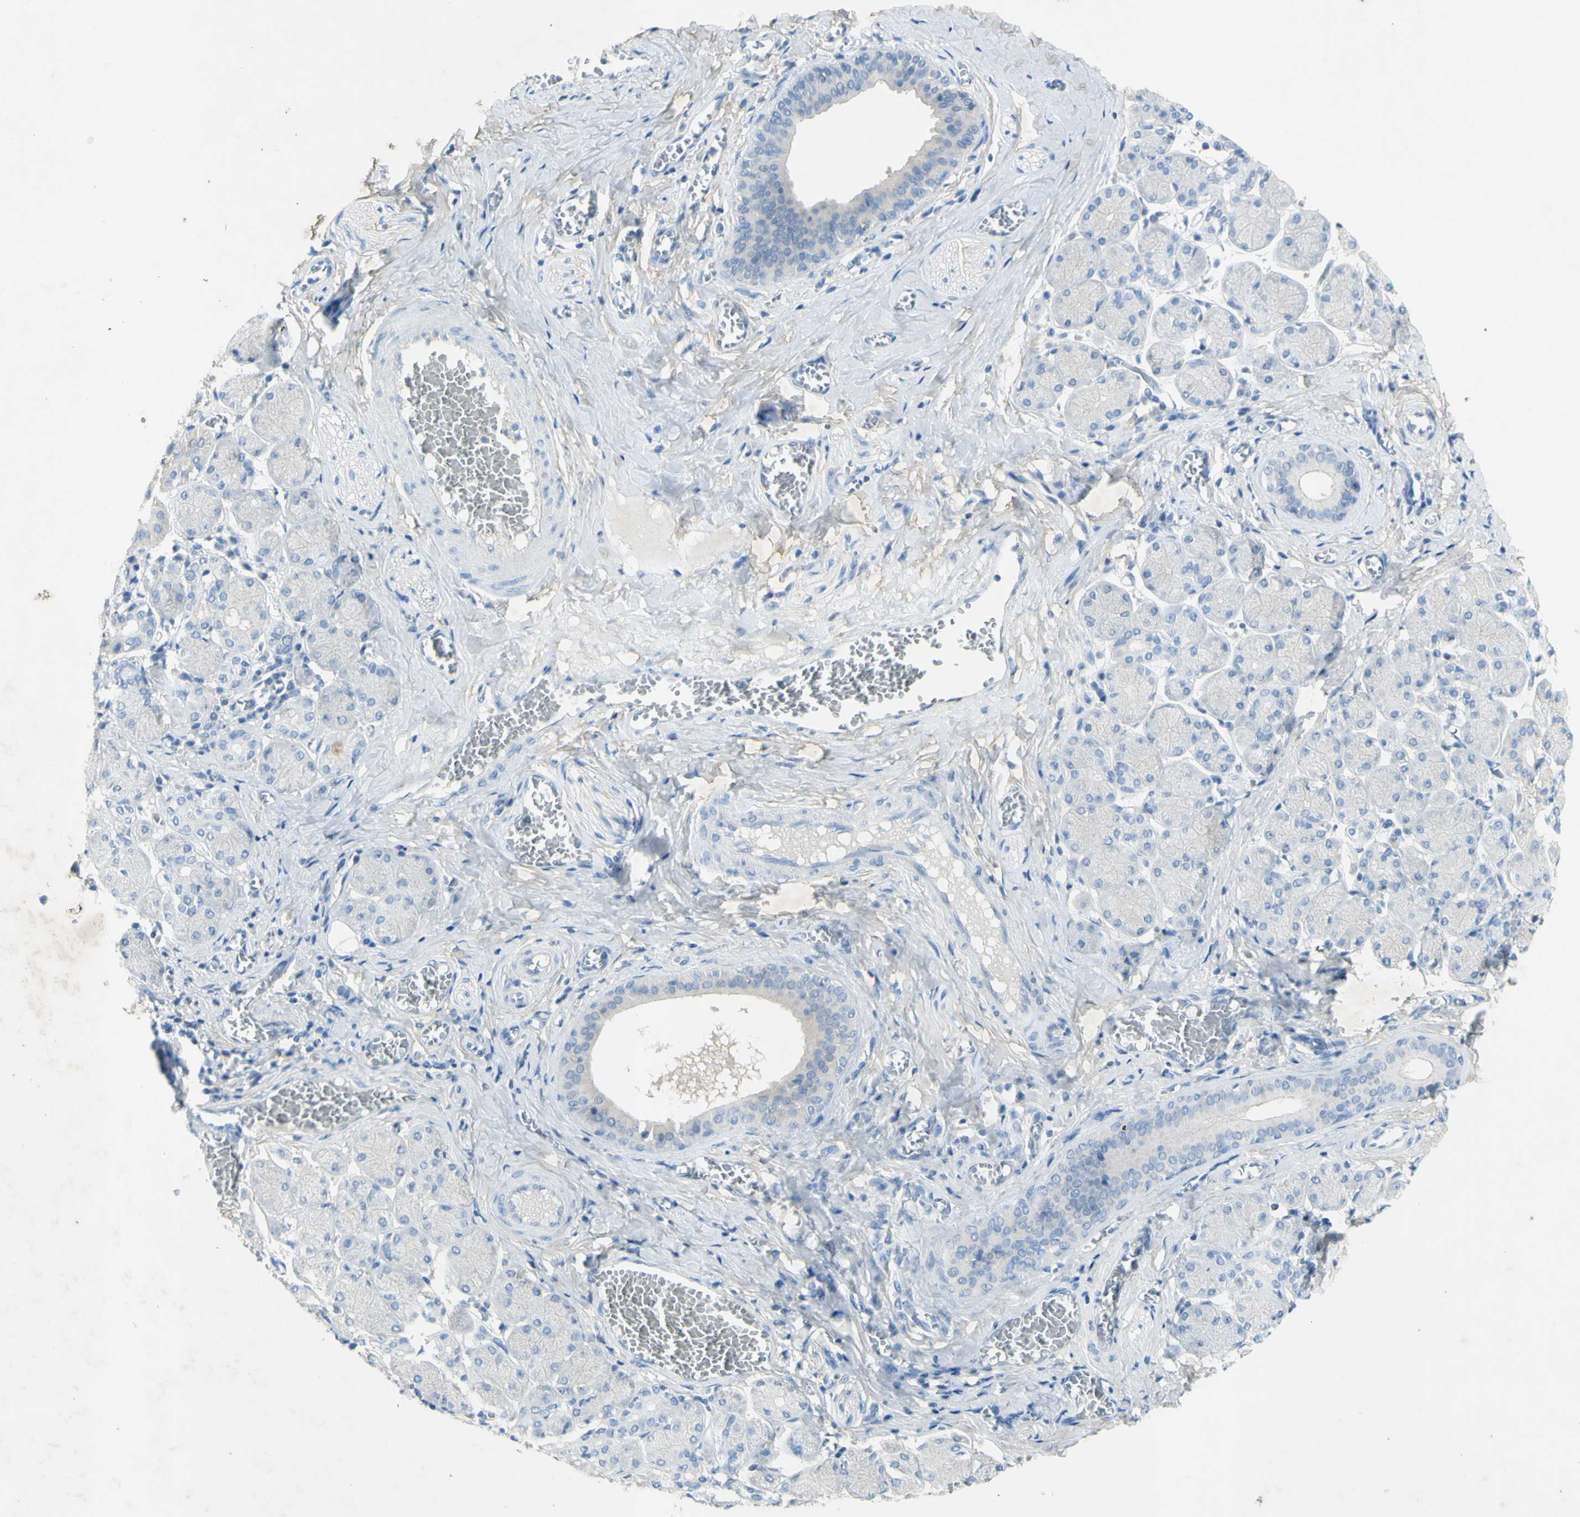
{"staining": {"intensity": "moderate", "quantity": "<25%", "location": "cytoplasmic/membranous"}, "tissue": "salivary gland", "cell_type": "Glandular cells", "image_type": "normal", "snomed": [{"axis": "morphology", "description": "Normal tissue, NOS"}, {"axis": "topography", "description": "Salivary gland"}], "caption": "Salivary gland was stained to show a protein in brown. There is low levels of moderate cytoplasmic/membranous positivity in approximately <25% of glandular cells. (DAB (3,3'-diaminobenzidine) = brown stain, brightfield microscopy at high magnification).", "gene": "GDF15", "patient": {"sex": "female", "age": 24}}